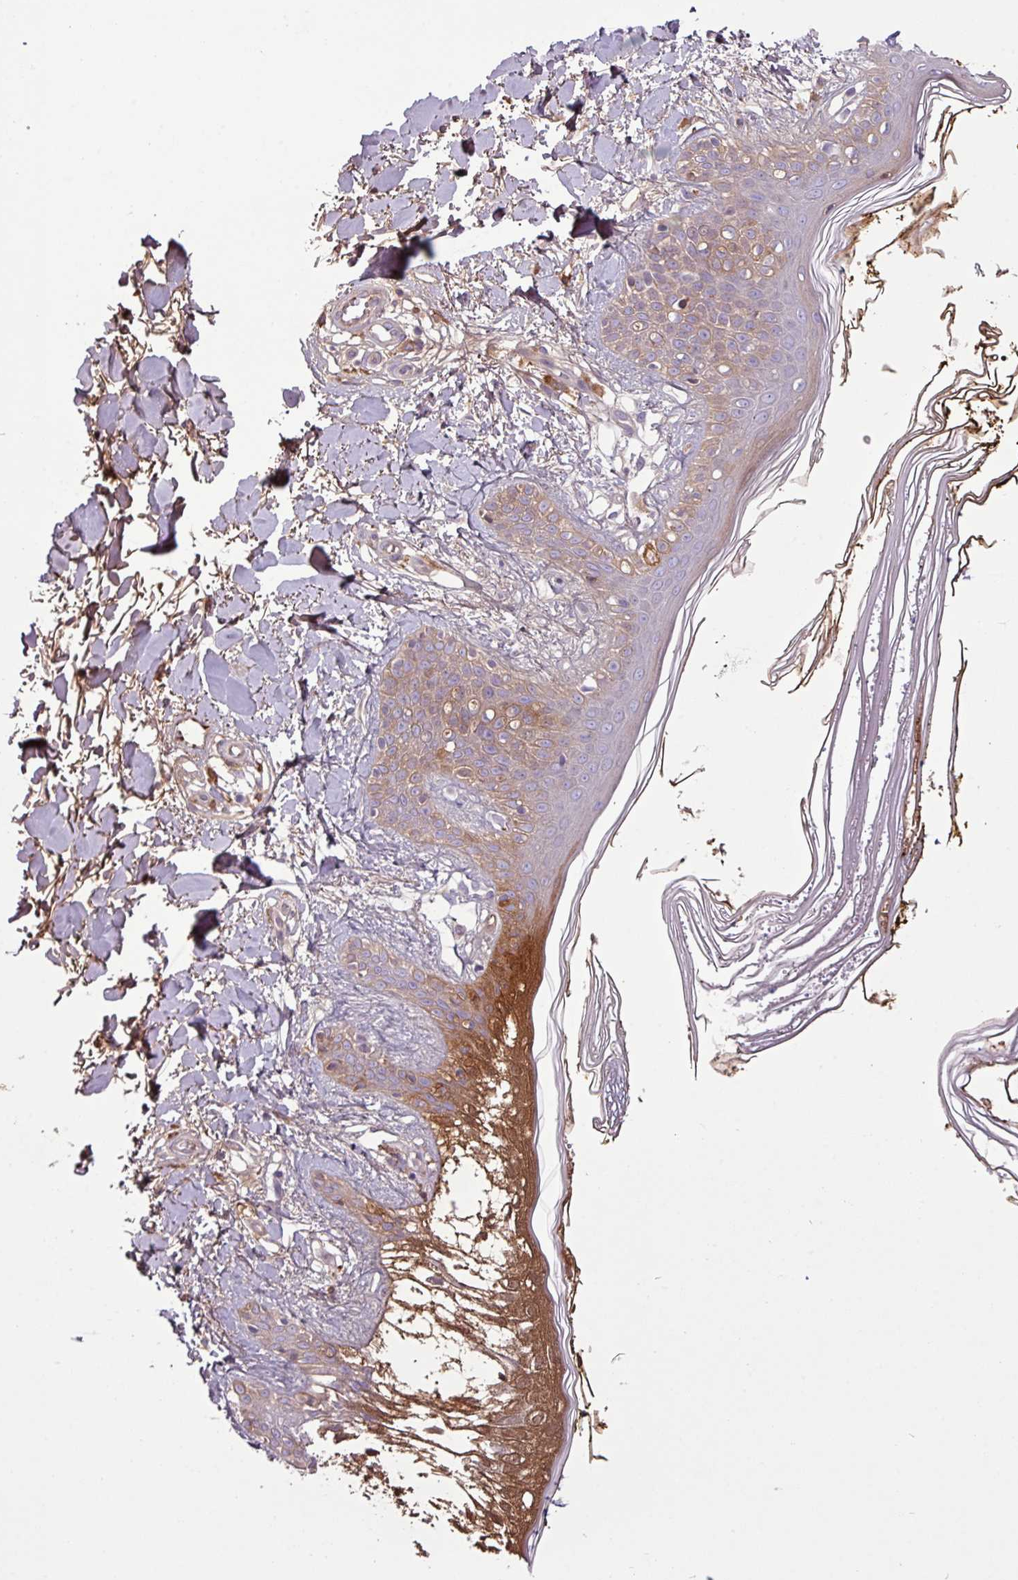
{"staining": {"intensity": "negative", "quantity": "none", "location": "none"}, "tissue": "skin", "cell_type": "Fibroblasts", "image_type": "normal", "snomed": [{"axis": "morphology", "description": "Normal tissue, NOS"}, {"axis": "topography", "description": "Skin"}], "caption": "High magnification brightfield microscopy of normal skin stained with DAB (3,3'-diaminobenzidine) (brown) and counterstained with hematoxylin (blue): fibroblasts show no significant positivity. (Immunohistochemistry, brightfield microscopy, high magnification).", "gene": "C4A", "patient": {"sex": "female", "age": 34}}